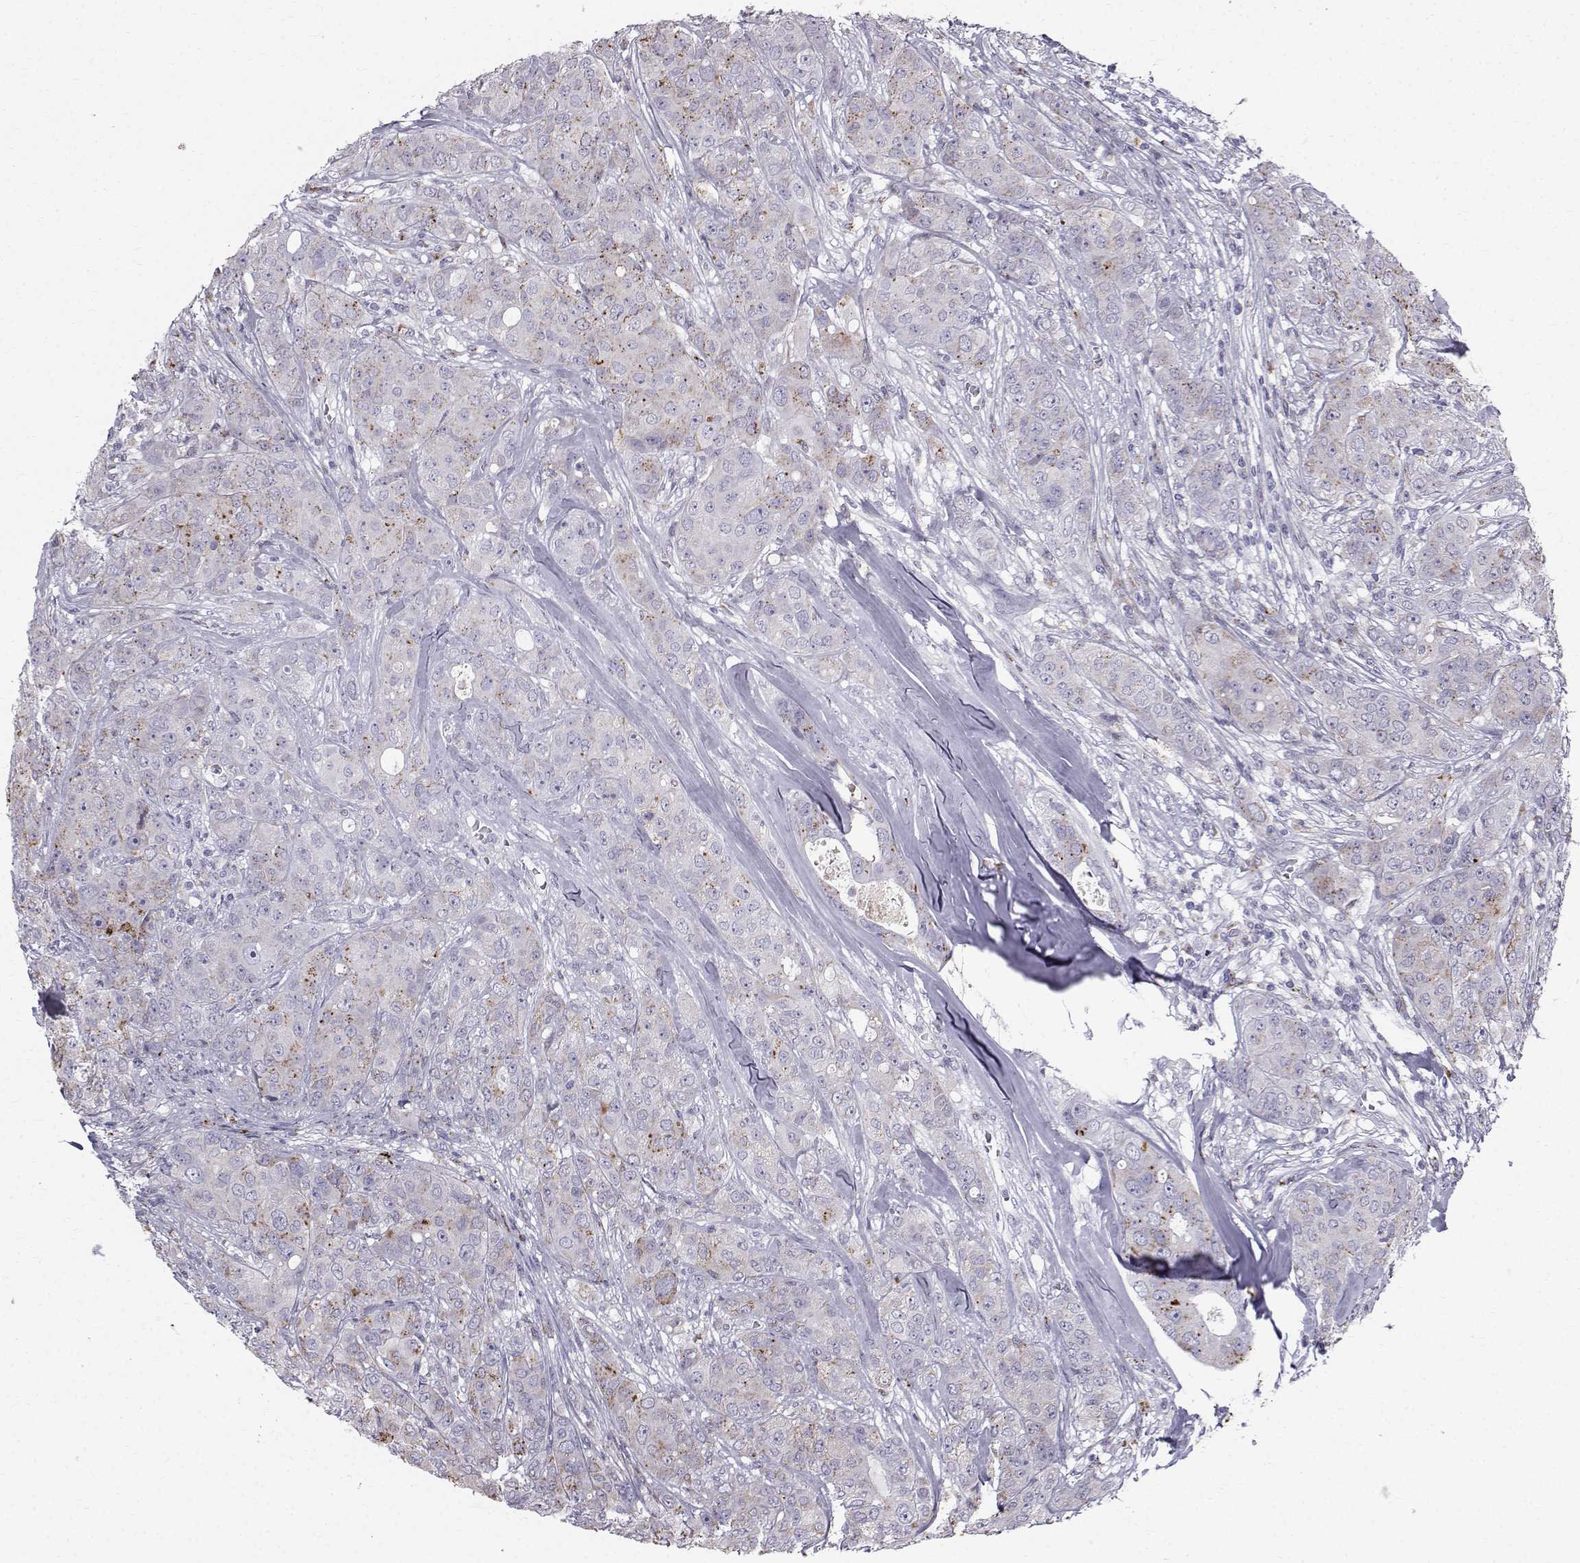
{"staining": {"intensity": "moderate", "quantity": "<25%", "location": "cytoplasmic/membranous"}, "tissue": "breast cancer", "cell_type": "Tumor cells", "image_type": "cancer", "snomed": [{"axis": "morphology", "description": "Duct carcinoma"}, {"axis": "topography", "description": "Breast"}], "caption": "A micrograph of human breast cancer (invasive ductal carcinoma) stained for a protein demonstrates moderate cytoplasmic/membranous brown staining in tumor cells.", "gene": "CALCR", "patient": {"sex": "female", "age": 43}}